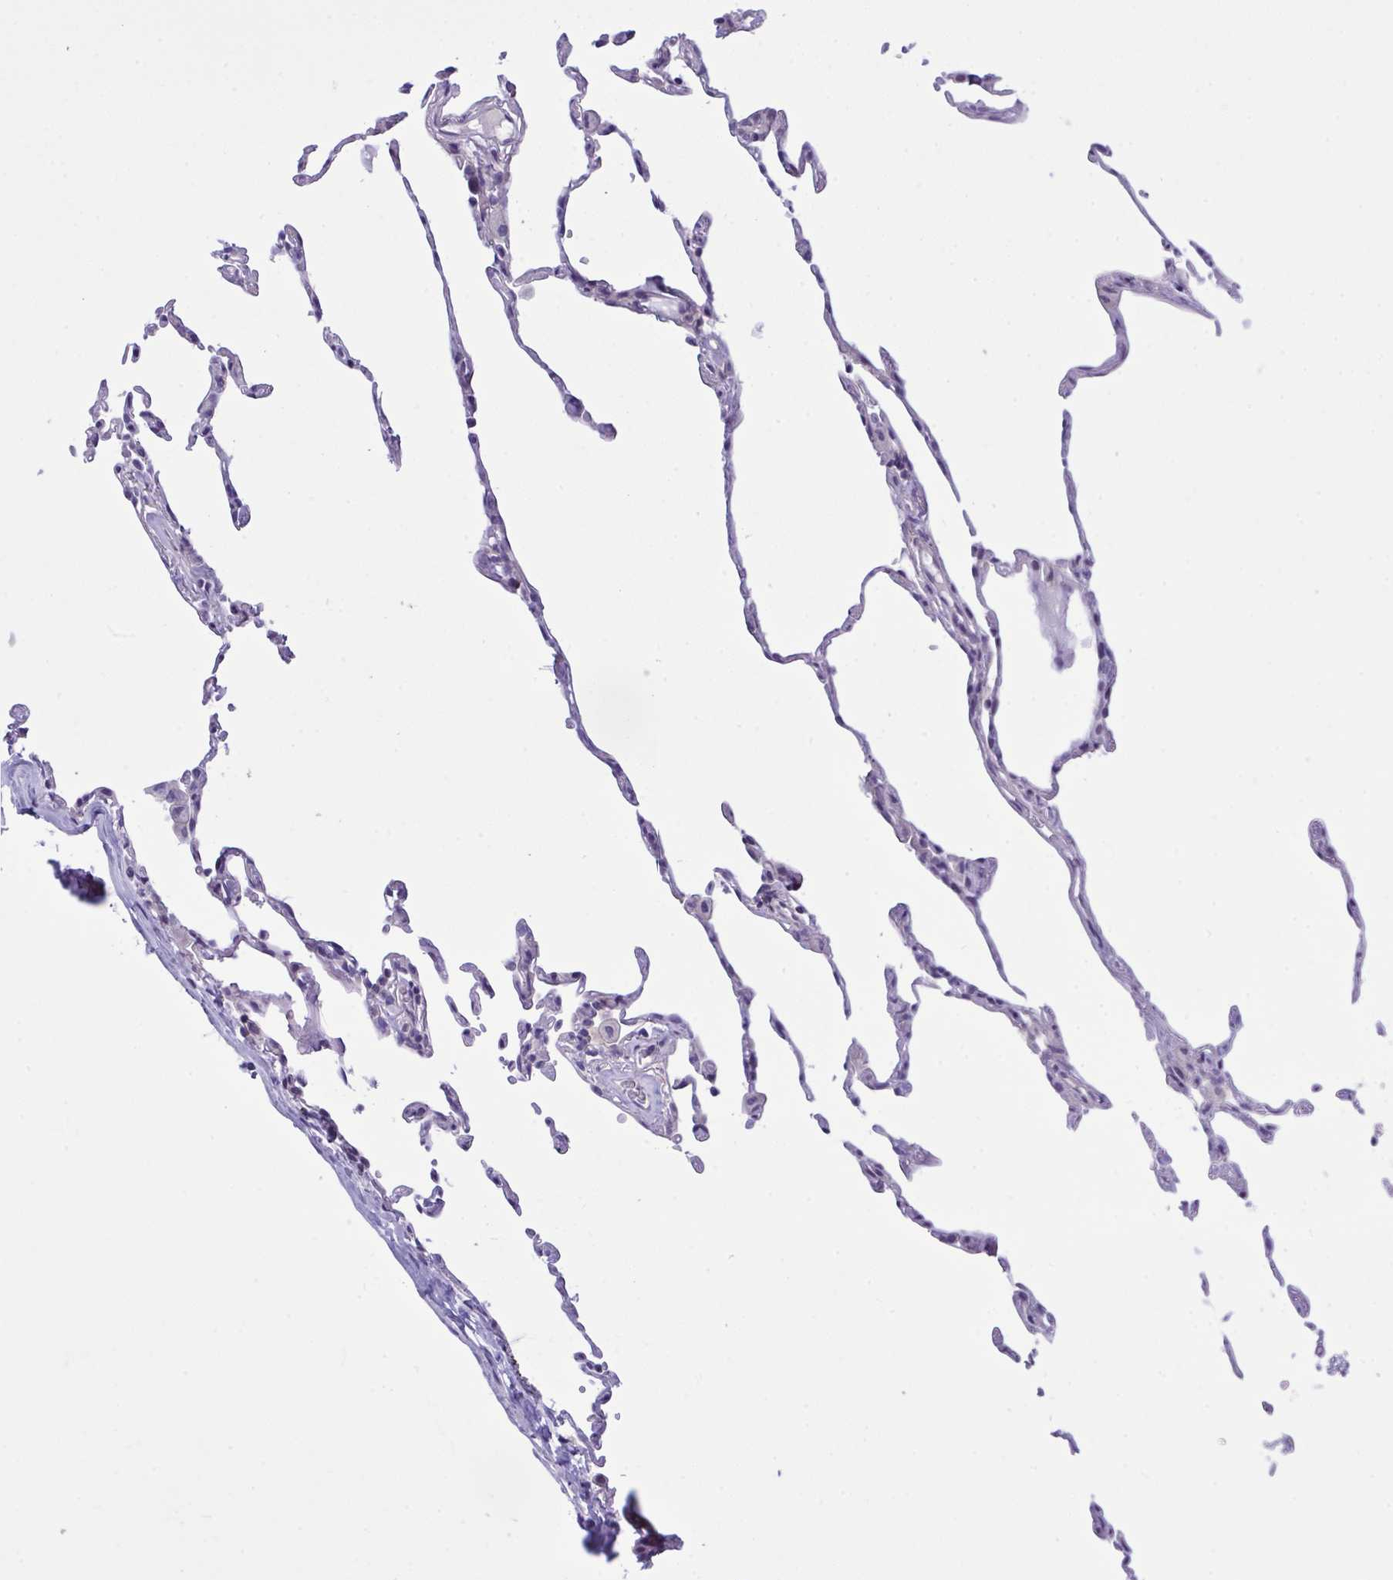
{"staining": {"intensity": "negative", "quantity": "none", "location": "none"}, "tissue": "lung", "cell_type": "Alveolar cells", "image_type": "normal", "snomed": [{"axis": "morphology", "description": "Normal tissue, NOS"}, {"axis": "topography", "description": "Lung"}], "caption": "Protein analysis of unremarkable lung shows no significant positivity in alveolar cells.", "gene": "WDR97", "patient": {"sex": "female", "age": 57}}